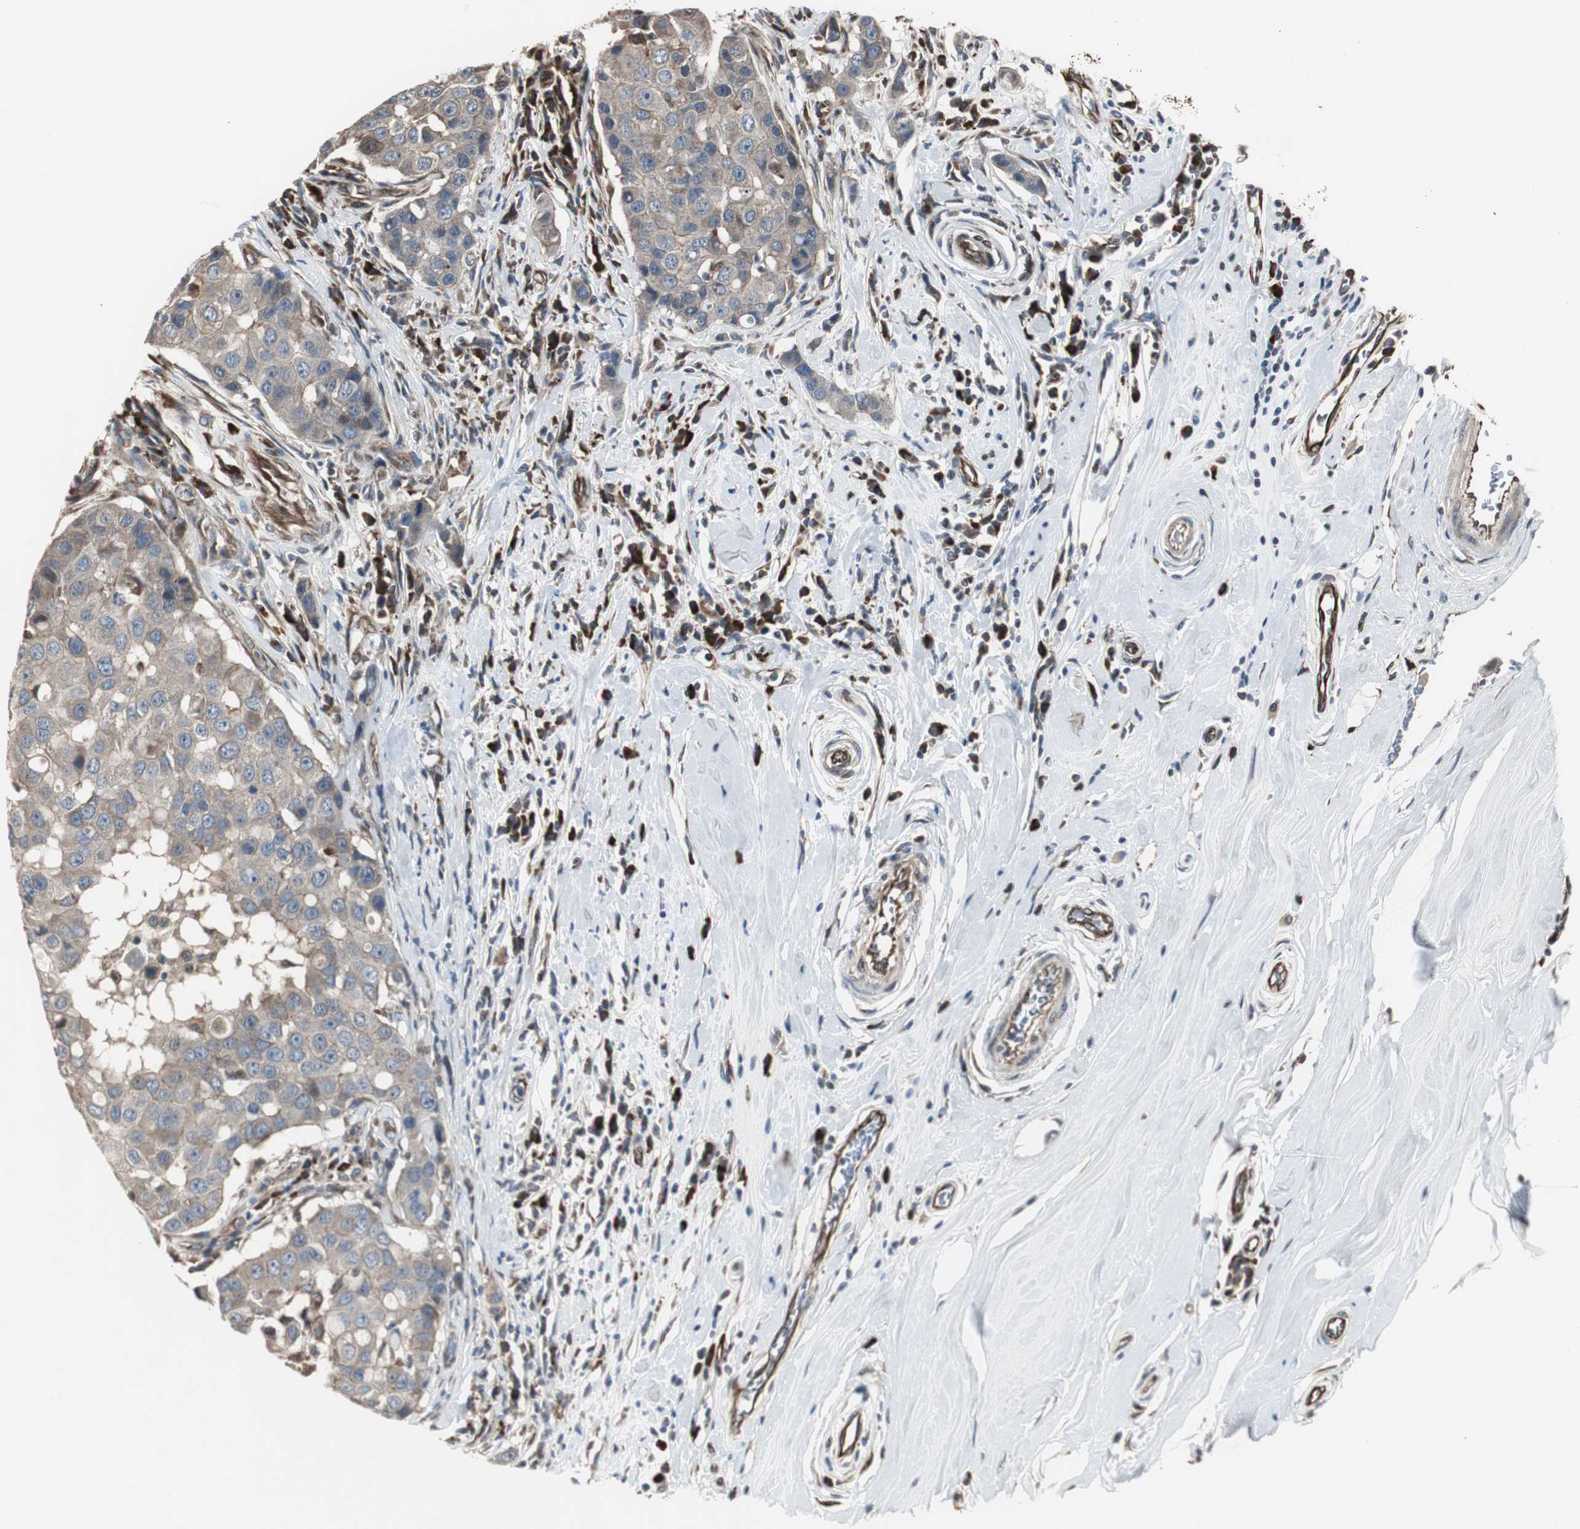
{"staining": {"intensity": "weak", "quantity": "25%-75%", "location": "cytoplasmic/membranous"}, "tissue": "breast cancer", "cell_type": "Tumor cells", "image_type": "cancer", "snomed": [{"axis": "morphology", "description": "Duct carcinoma"}, {"axis": "topography", "description": "Breast"}], "caption": "Immunohistochemistry micrograph of human breast cancer (invasive ductal carcinoma) stained for a protein (brown), which reveals low levels of weak cytoplasmic/membranous staining in about 25%-75% of tumor cells.", "gene": "CHP1", "patient": {"sex": "female", "age": 27}}